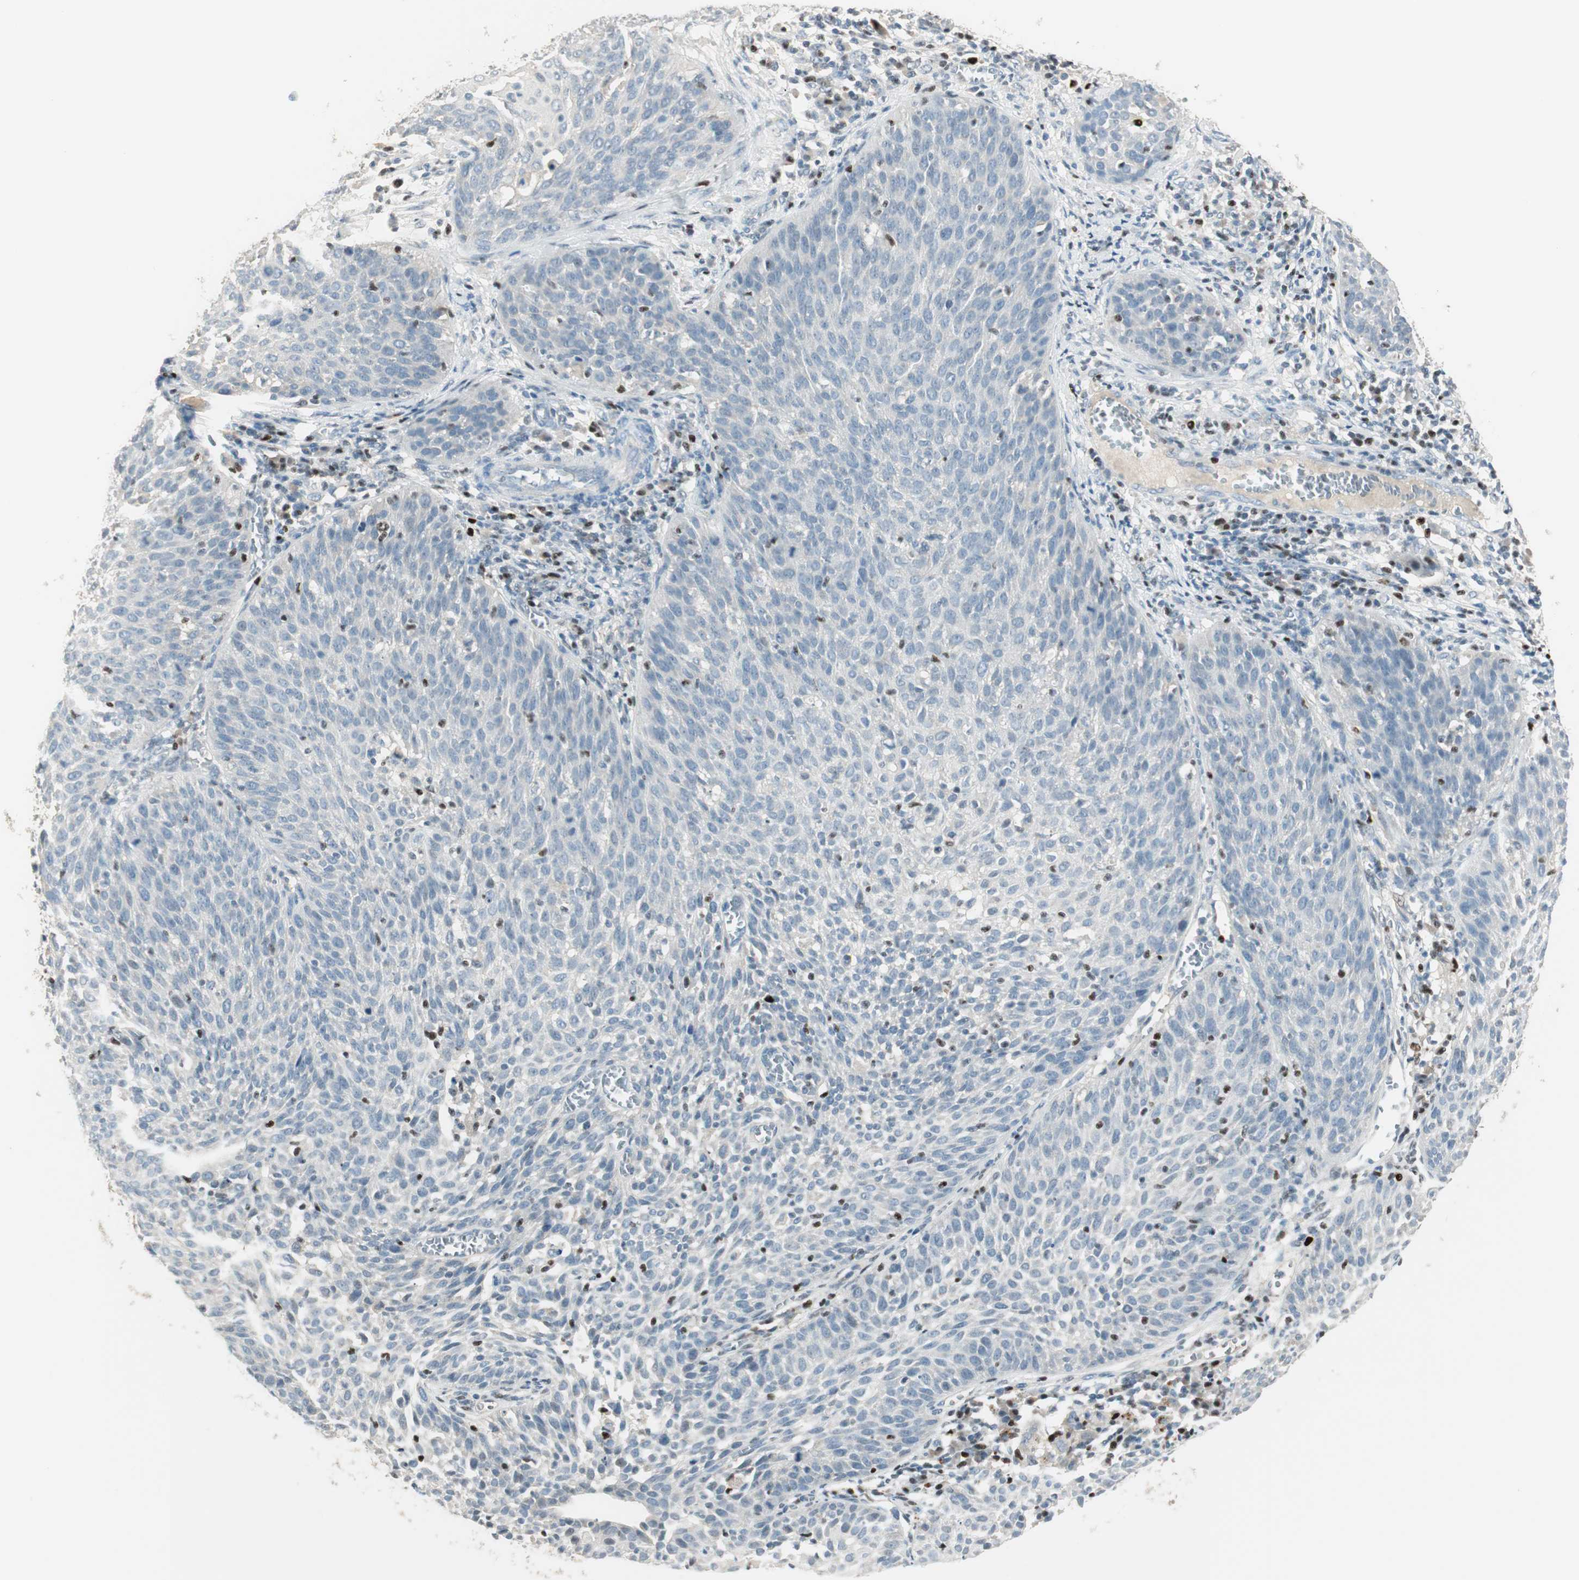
{"staining": {"intensity": "negative", "quantity": "none", "location": "none"}, "tissue": "cervical cancer", "cell_type": "Tumor cells", "image_type": "cancer", "snomed": [{"axis": "morphology", "description": "Squamous cell carcinoma, NOS"}, {"axis": "topography", "description": "Cervix"}], "caption": "An IHC photomicrograph of cervical cancer (squamous cell carcinoma) is shown. There is no staining in tumor cells of cervical cancer (squamous cell carcinoma).", "gene": "RUNX2", "patient": {"sex": "female", "age": 38}}